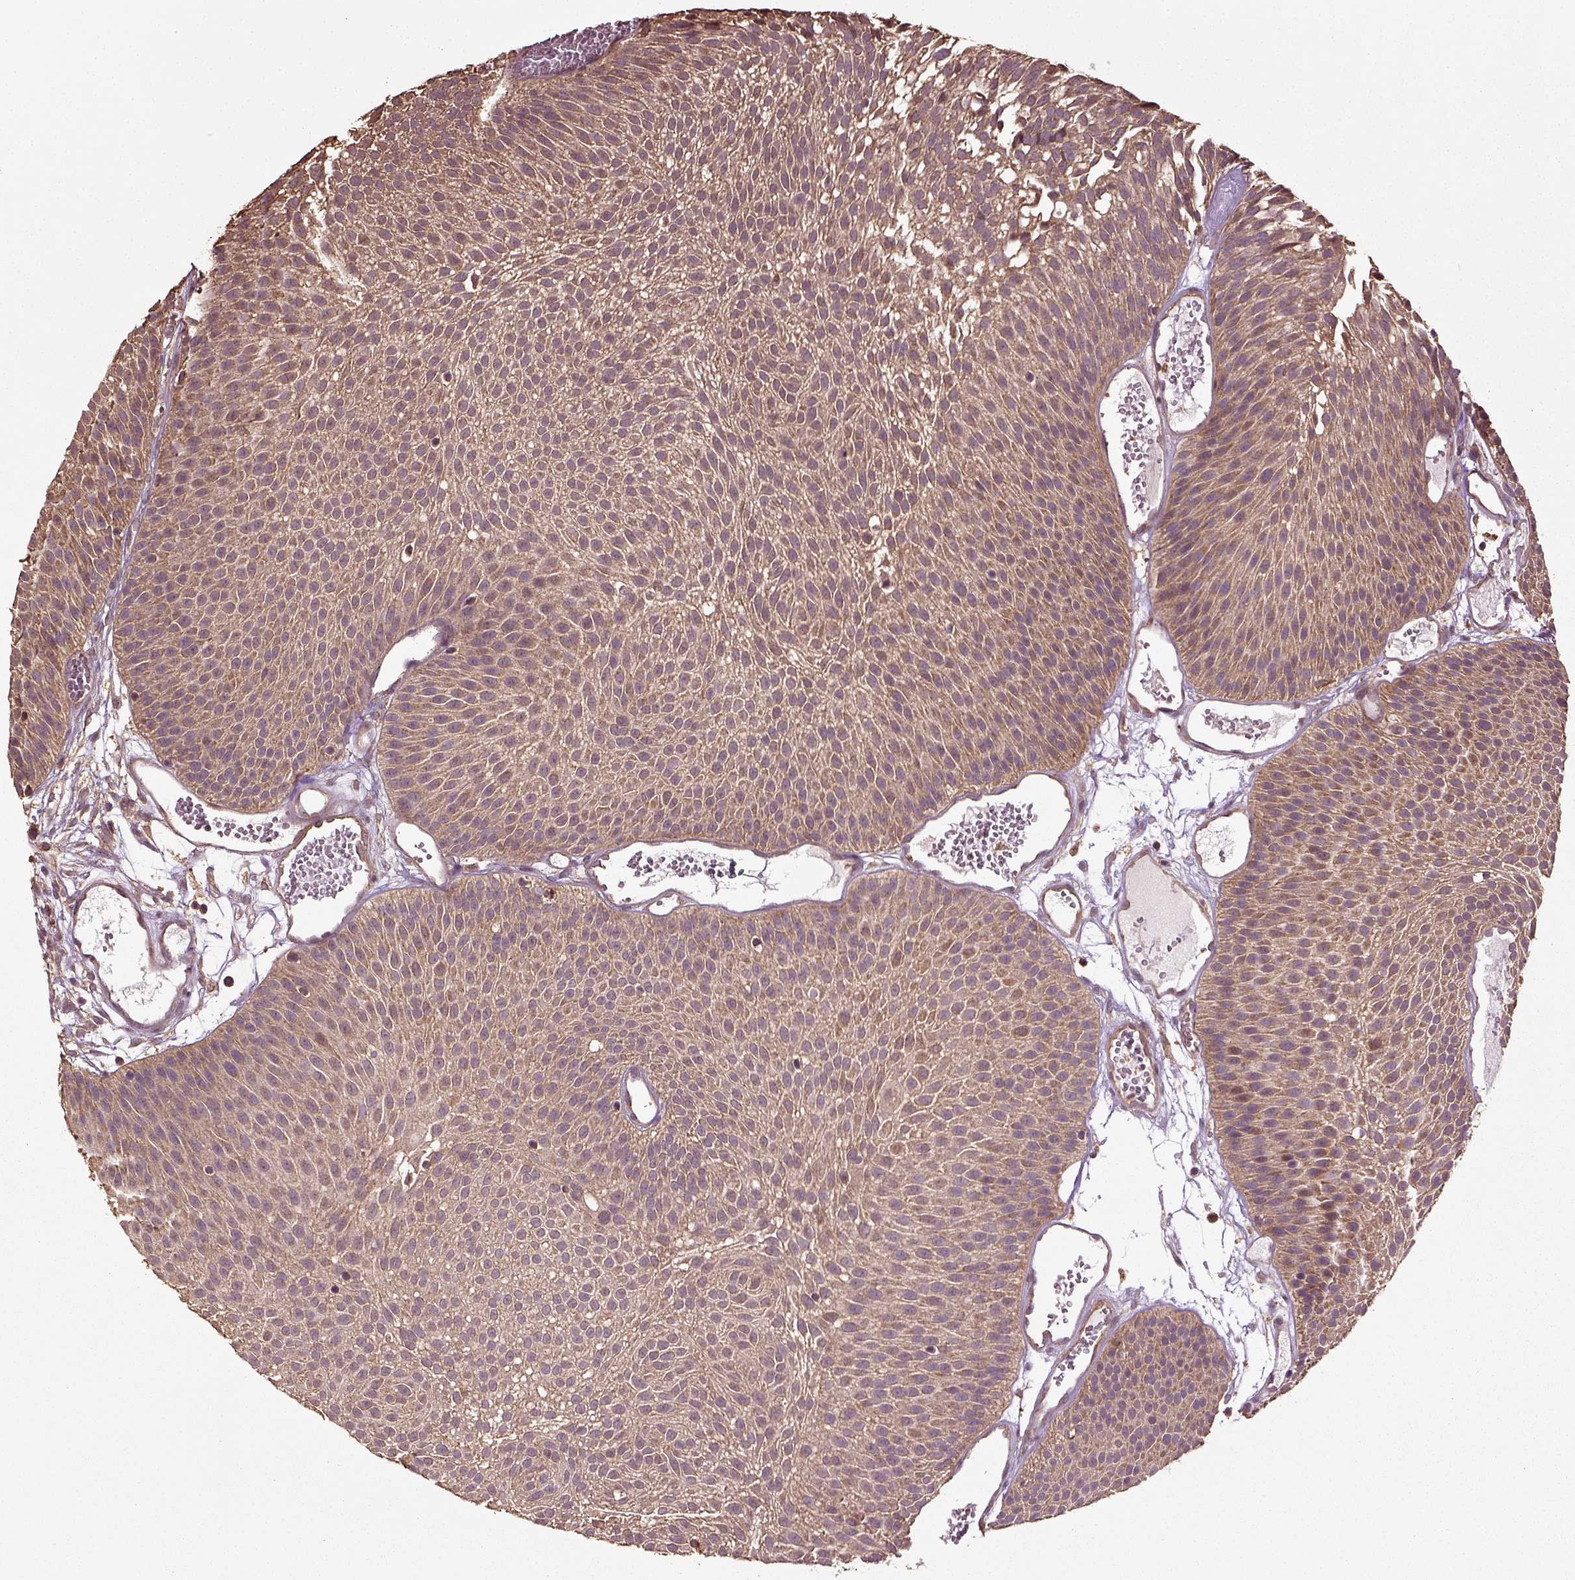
{"staining": {"intensity": "moderate", "quantity": "<25%", "location": "cytoplasmic/membranous"}, "tissue": "urothelial cancer", "cell_type": "Tumor cells", "image_type": "cancer", "snomed": [{"axis": "morphology", "description": "Urothelial carcinoma, Low grade"}, {"axis": "topography", "description": "Urinary bladder"}], "caption": "Brown immunohistochemical staining in human low-grade urothelial carcinoma demonstrates moderate cytoplasmic/membranous expression in approximately <25% of tumor cells.", "gene": "ERV3-1", "patient": {"sex": "male", "age": 52}}